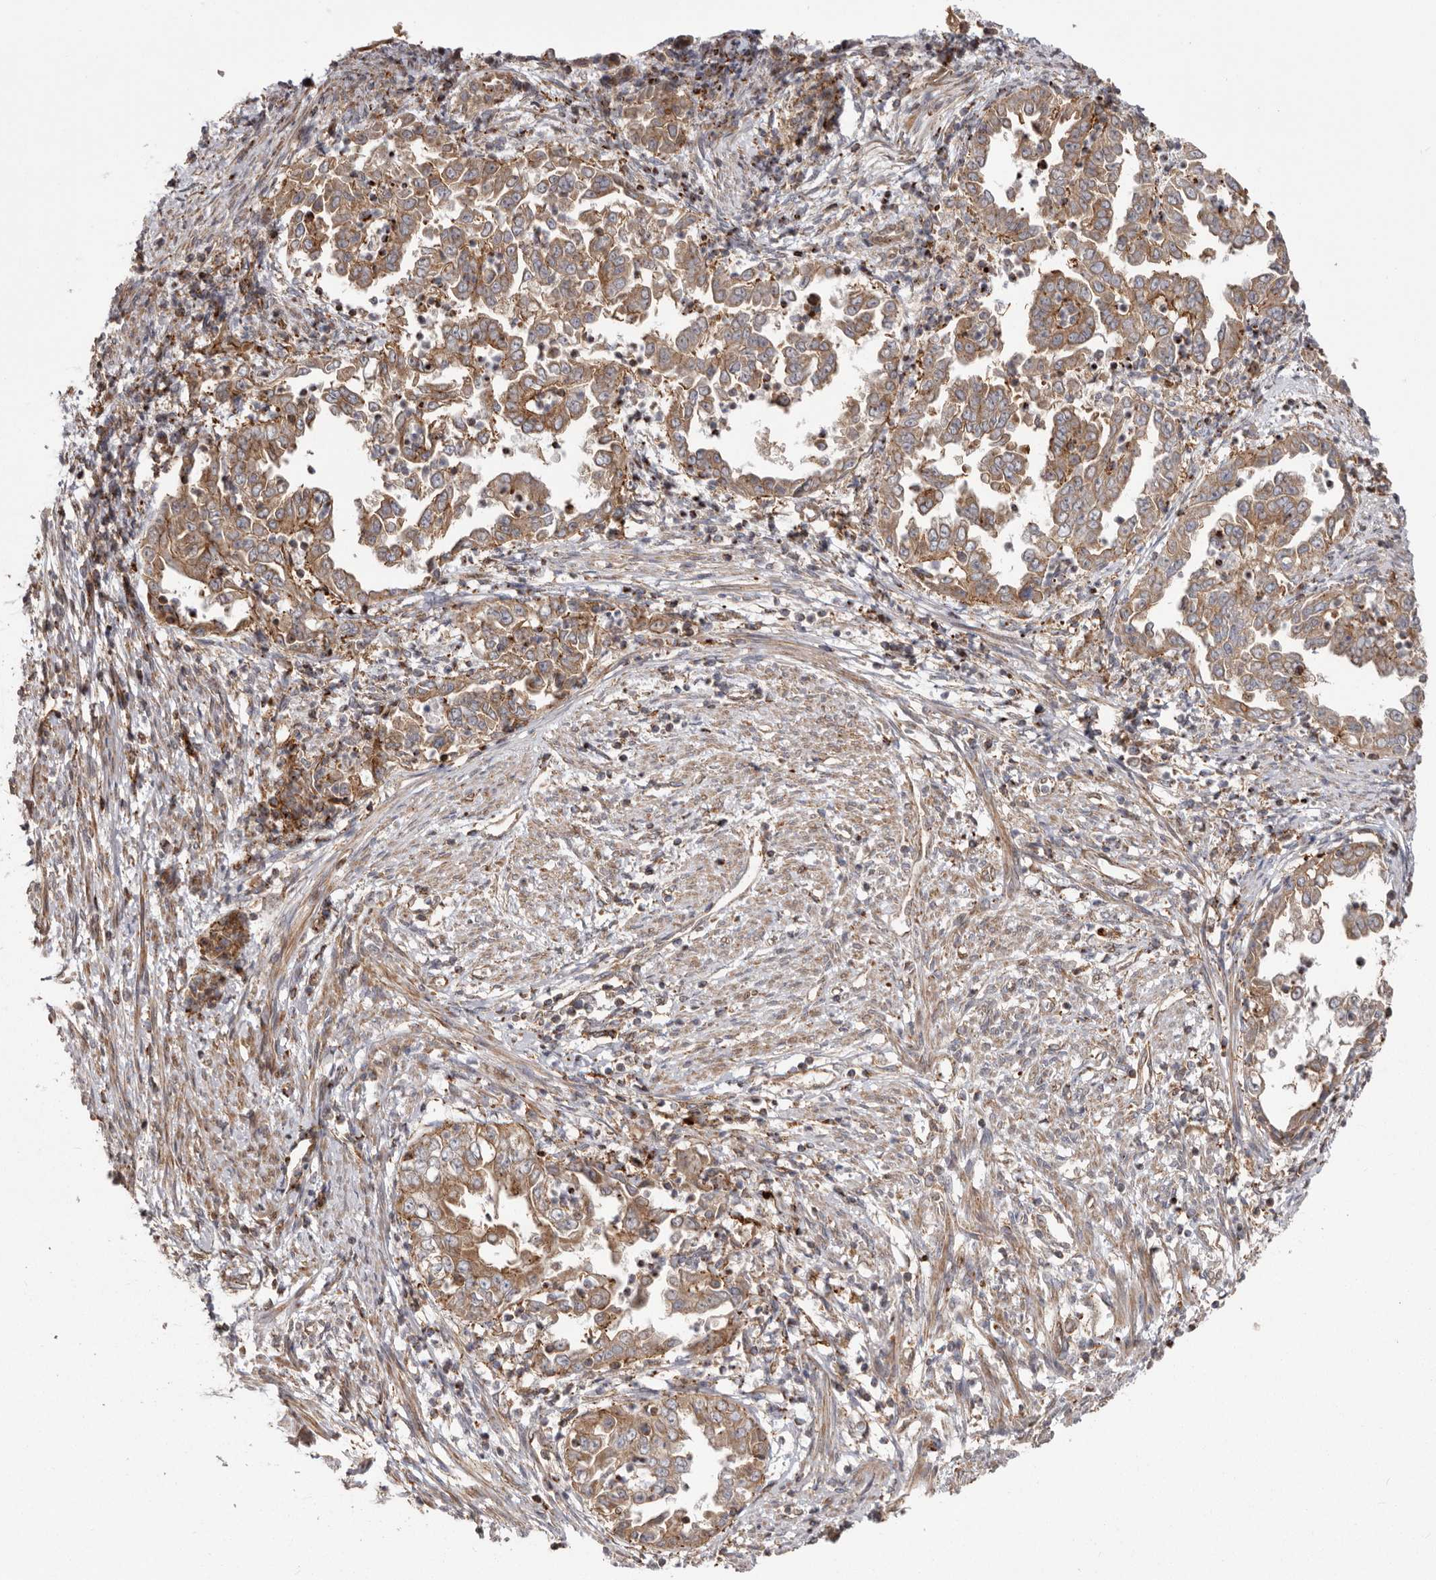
{"staining": {"intensity": "moderate", "quantity": ">75%", "location": "cytoplasmic/membranous"}, "tissue": "endometrial cancer", "cell_type": "Tumor cells", "image_type": "cancer", "snomed": [{"axis": "morphology", "description": "Adenocarcinoma, NOS"}, {"axis": "topography", "description": "Endometrium"}], "caption": "This photomicrograph reveals immunohistochemistry (IHC) staining of adenocarcinoma (endometrial), with medium moderate cytoplasmic/membranous expression in approximately >75% of tumor cells.", "gene": "NUP43", "patient": {"sex": "female", "age": 85}}